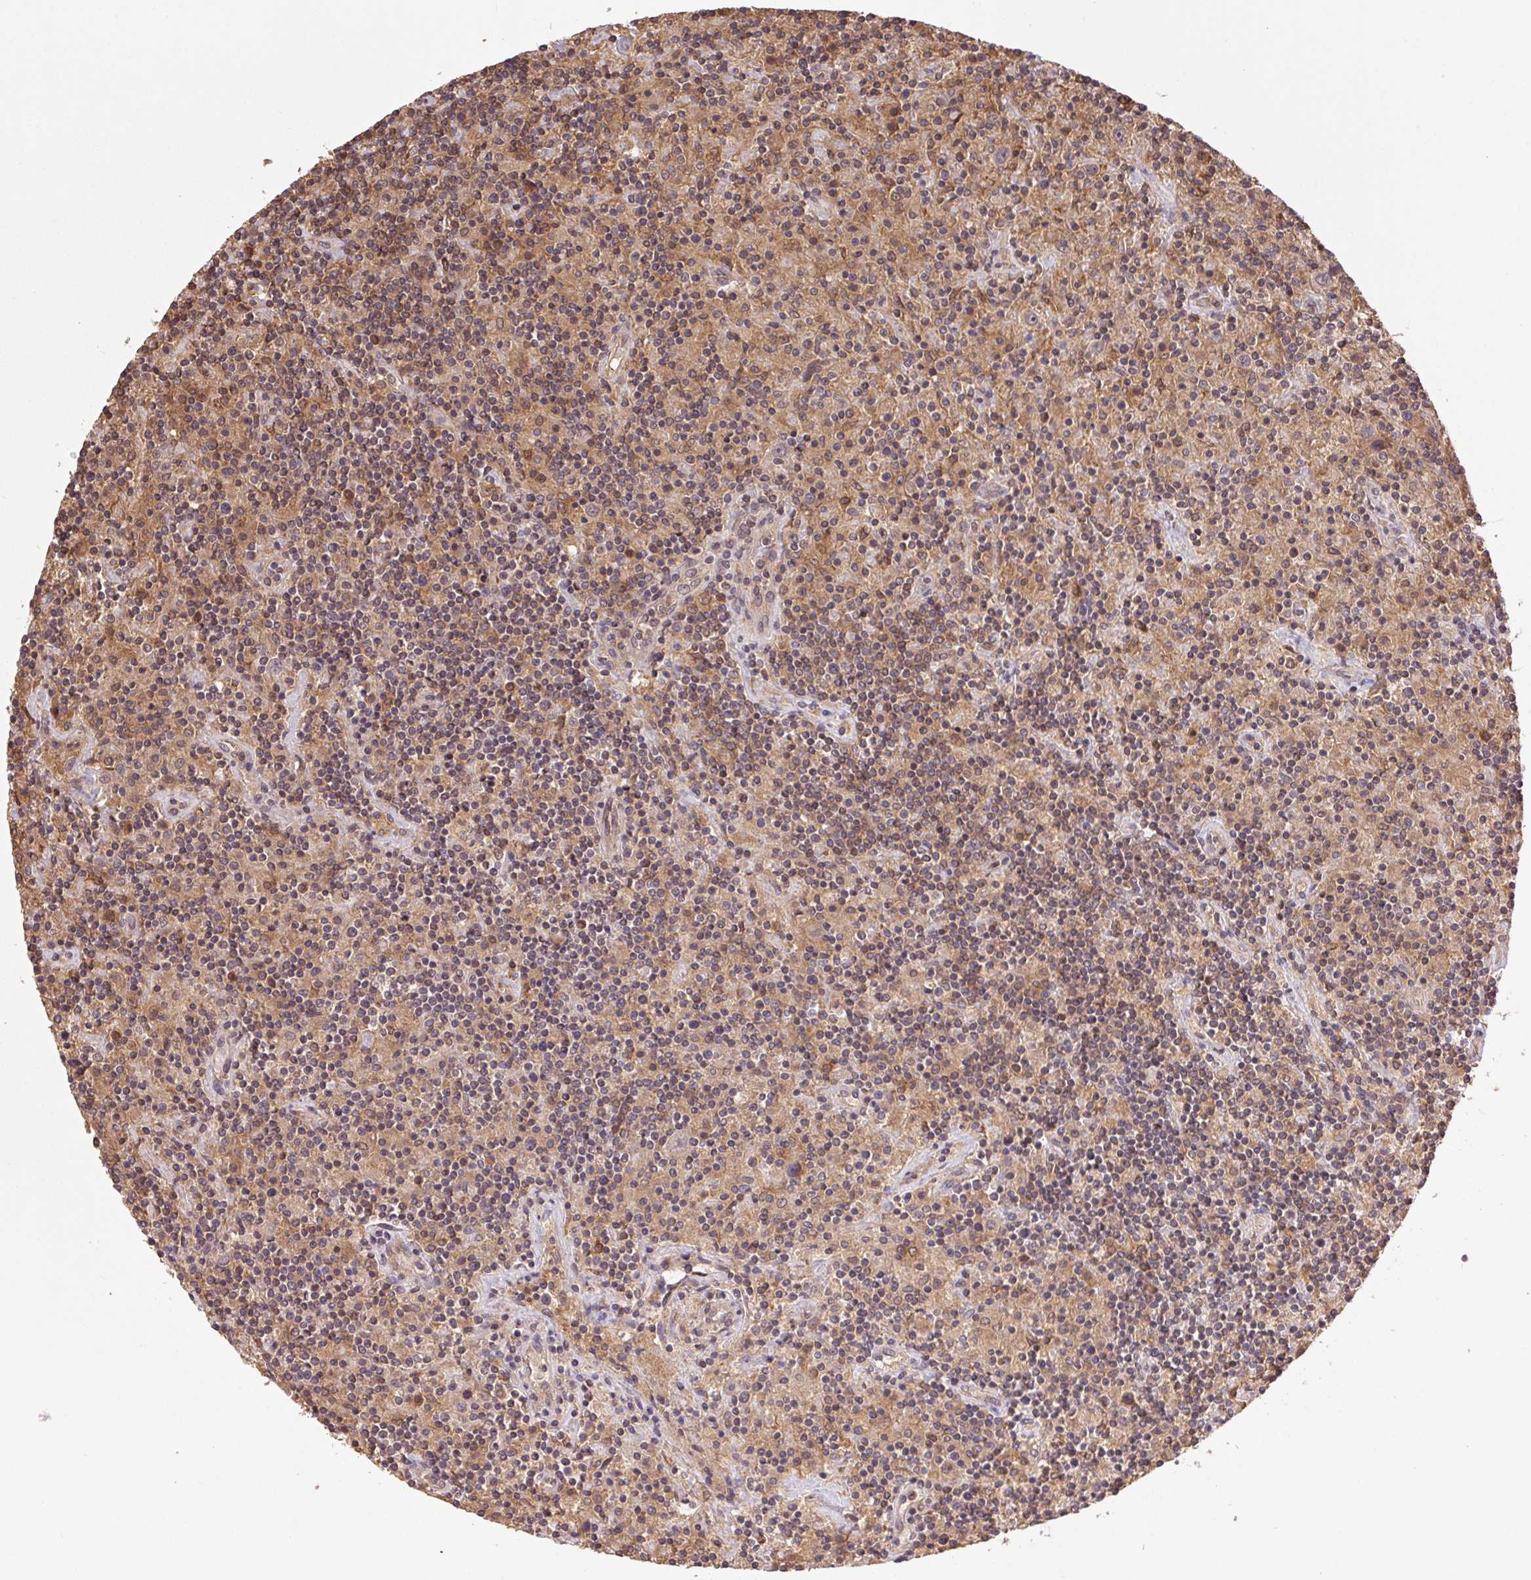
{"staining": {"intensity": "weak", "quantity": "25%-75%", "location": "cytoplasmic/membranous"}, "tissue": "lymphoma", "cell_type": "Tumor cells", "image_type": "cancer", "snomed": [{"axis": "morphology", "description": "Hodgkin's disease, NOS"}, {"axis": "topography", "description": "Lymph node"}], "caption": "Lymphoma stained with a protein marker displays weak staining in tumor cells.", "gene": "GDI2", "patient": {"sex": "male", "age": 70}}